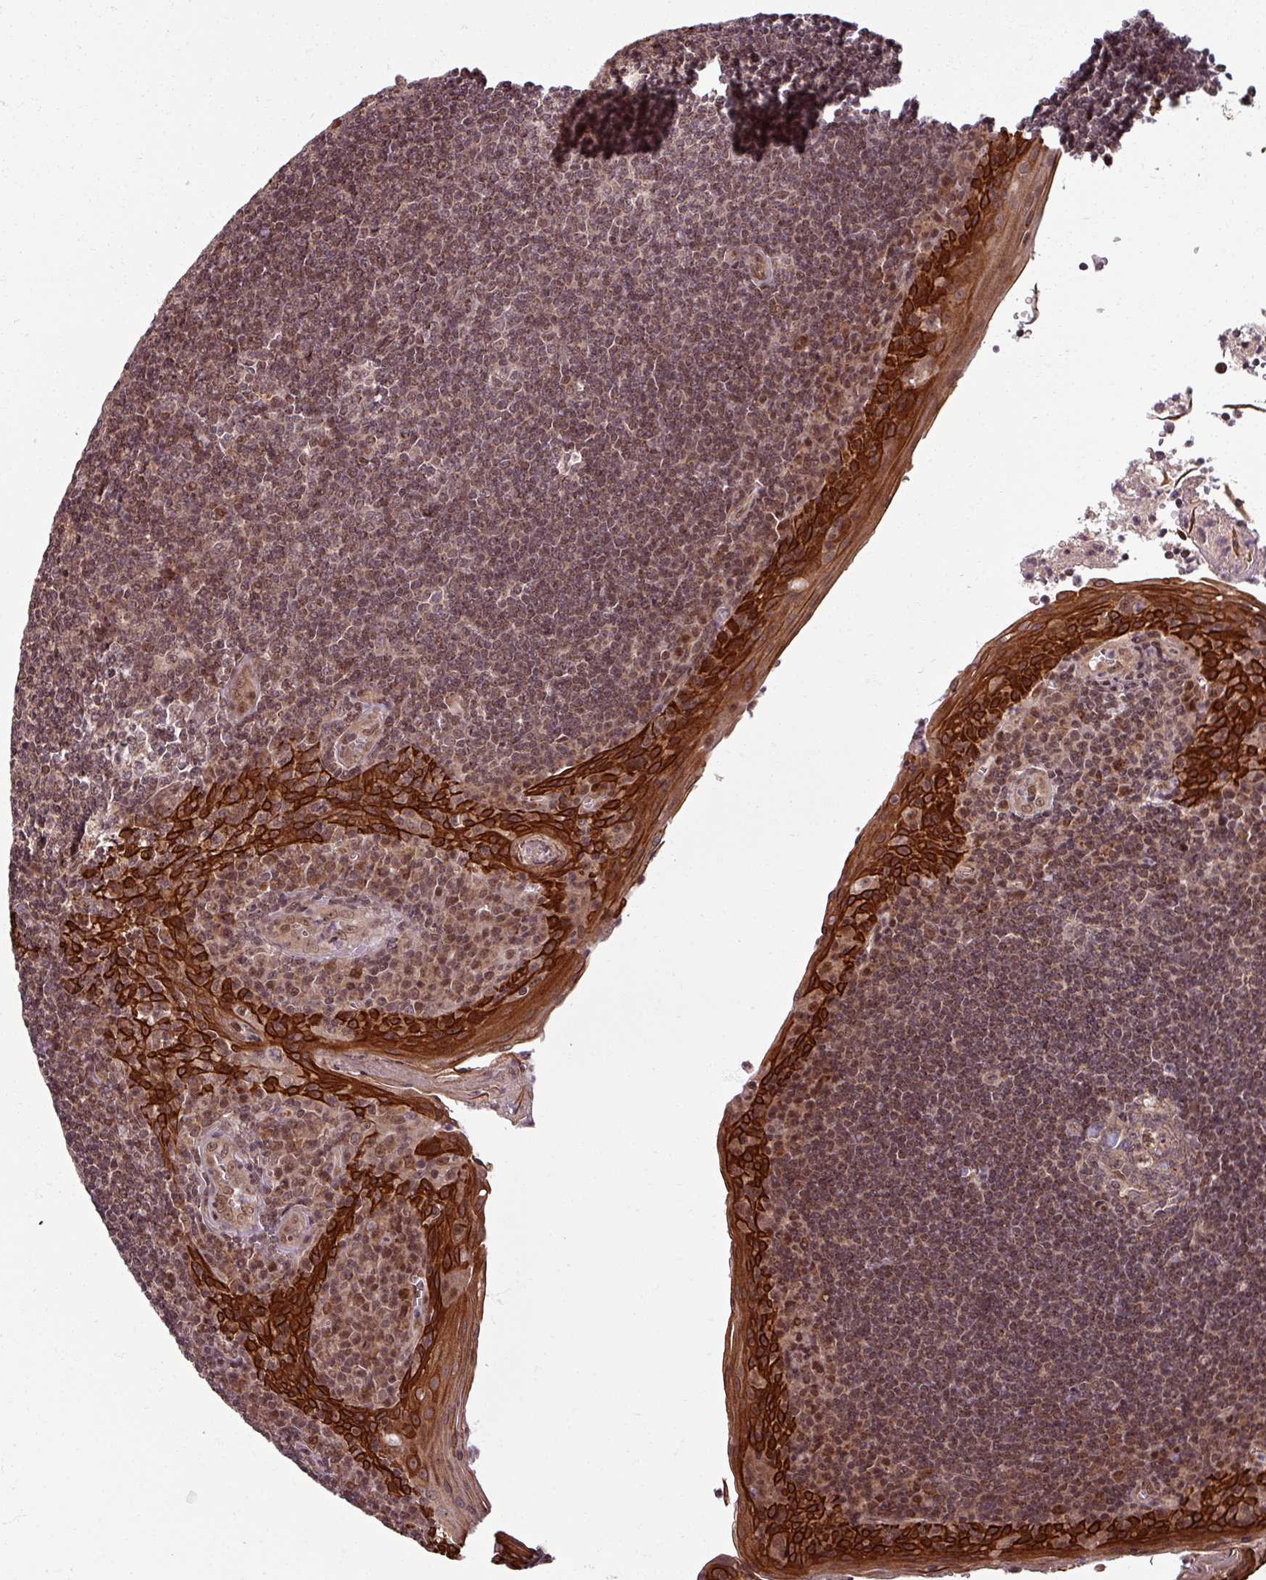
{"staining": {"intensity": "moderate", "quantity": "25%-75%", "location": "nuclear"}, "tissue": "tonsil", "cell_type": "Germinal center cells", "image_type": "normal", "snomed": [{"axis": "morphology", "description": "Normal tissue, NOS"}, {"axis": "topography", "description": "Tonsil"}], "caption": "Brown immunohistochemical staining in benign tonsil displays moderate nuclear expression in about 25%-75% of germinal center cells.", "gene": "SWI5", "patient": {"sex": "male", "age": 27}}